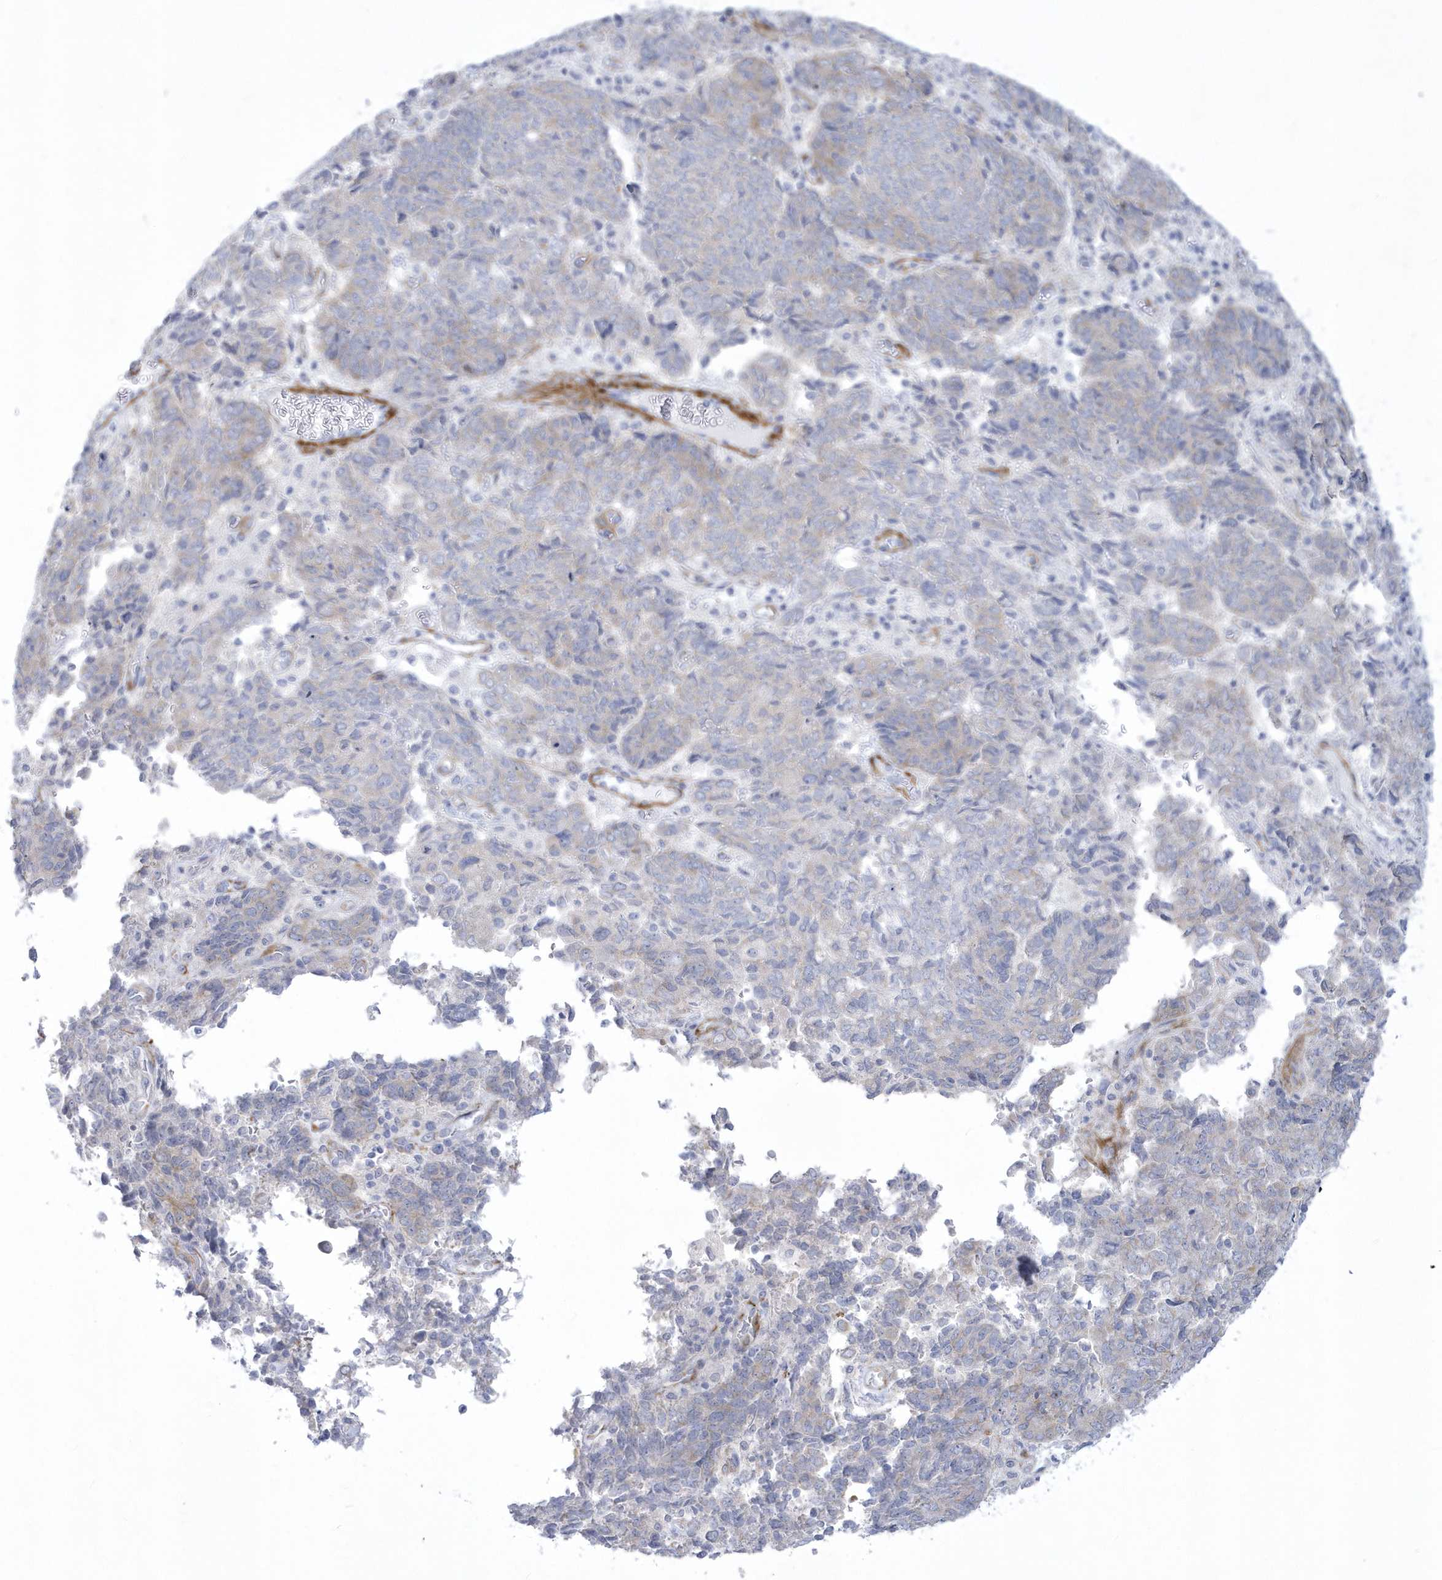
{"staining": {"intensity": "negative", "quantity": "none", "location": "none"}, "tissue": "endometrial cancer", "cell_type": "Tumor cells", "image_type": "cancer", "snomed": [{"axis": "morphology", "description": "Adenocarcinoma, NOS"}, {"axis": "topography", "description": "Endometrium"}], "caption": "High power microscopy image of an immunohistochemistry (IHC) micrograph of endometrial adenocarcinoma, revealing no significant expression in tumor cells.", "gene": "WDR27", "patient": {"sex": "female", "age": 80}}